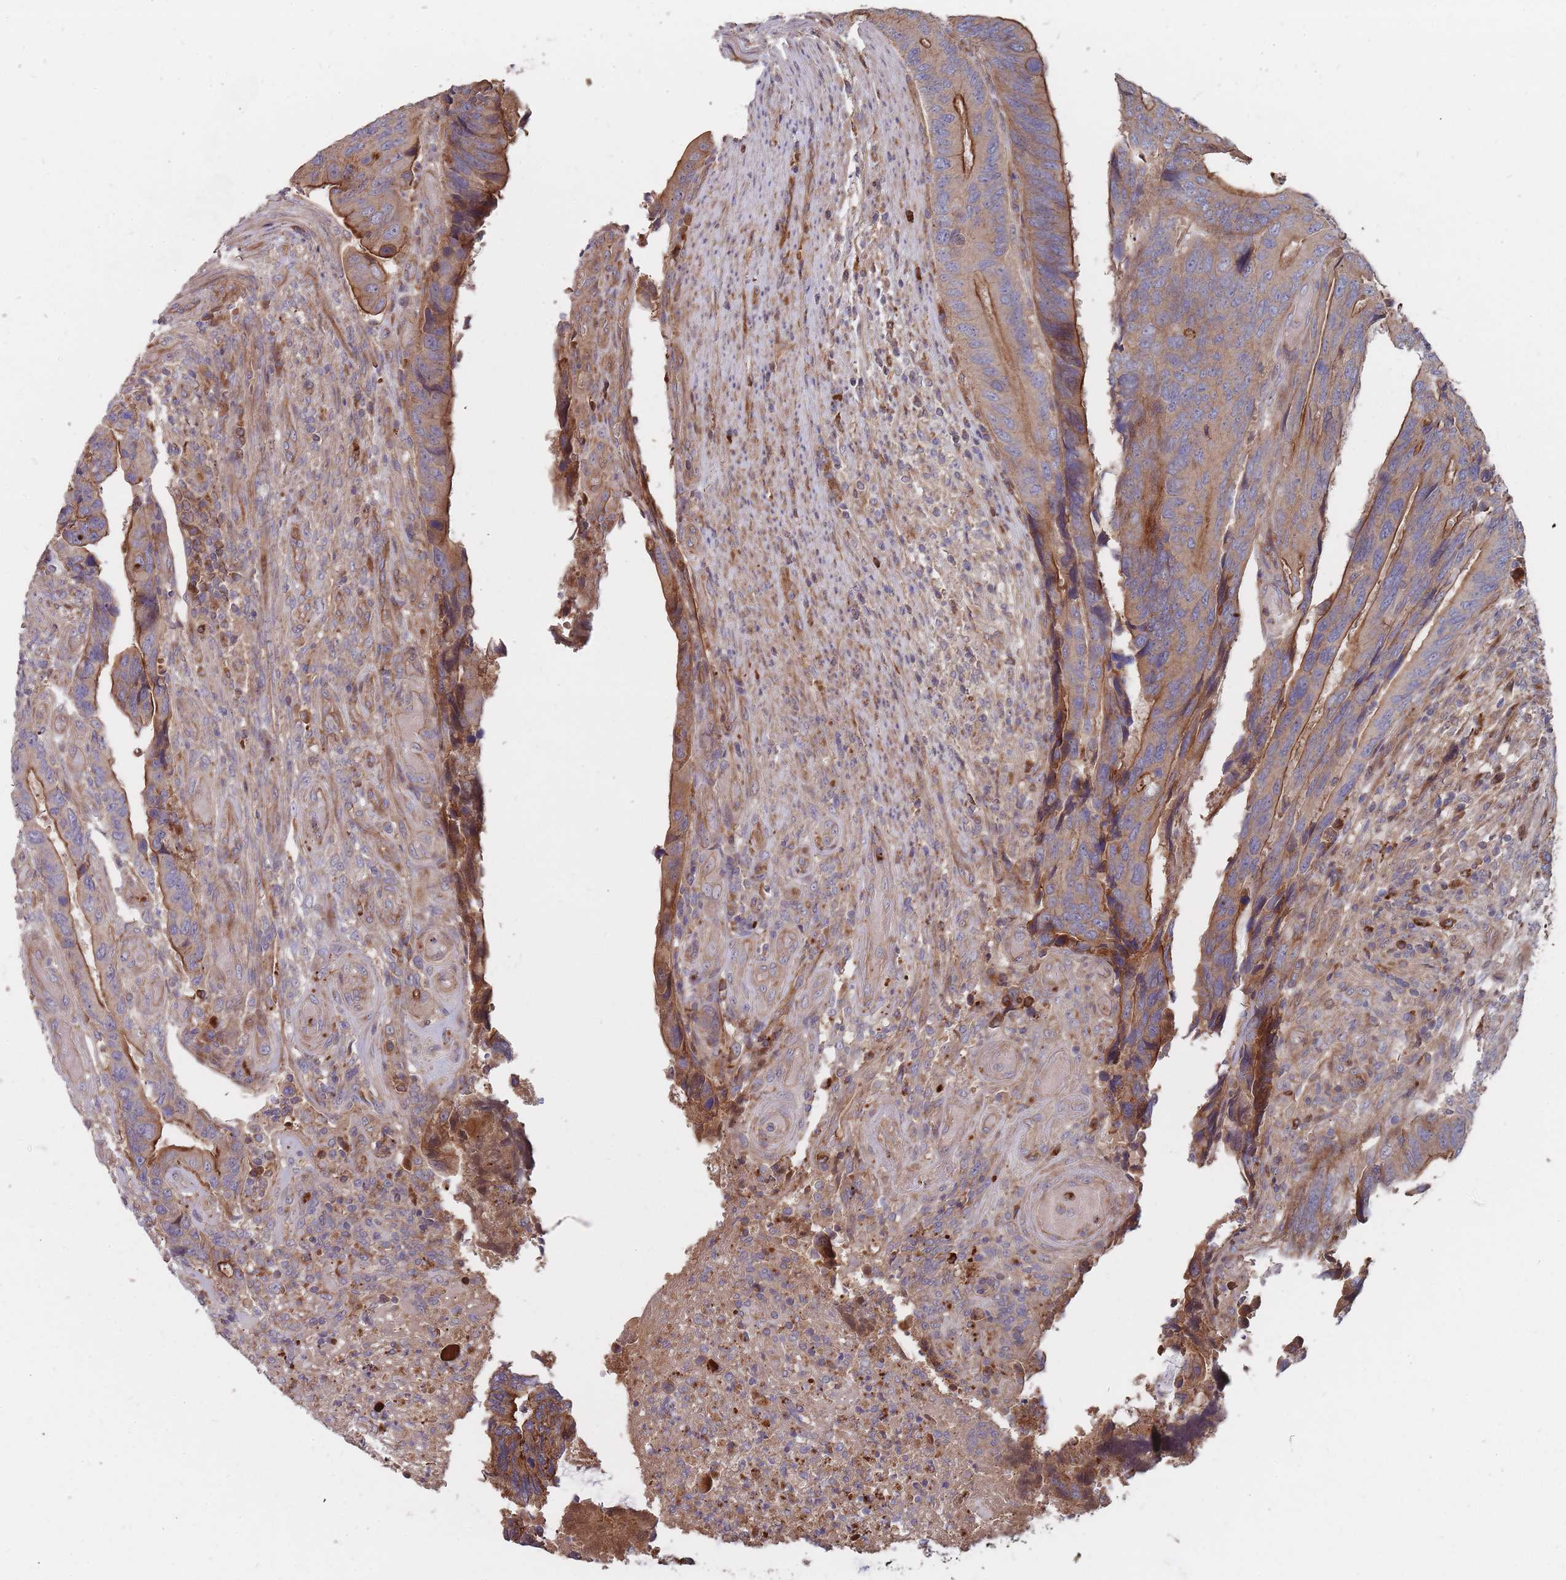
{"staining": {"intensity": "moderate", "quantity": ">75%", "location": "cytoplasmic/membranous"}, "tissue": "colorectal cancer", "cell_type": "Tumor cells", "image_type": "cancer", "snomed": [{"axis": "morphology", "description": "Adenocarcinoma, NOS"}, {"axis": "topography", "description": "Colon"}], "caption": "Immunohistochemistry (IHC) photomicrograph of colorectal adenocarcinoma stained for a protein (brown), which displays medium levels of moderate cytoplasmic/membranous staining in about >75% of tumor cells.", "gene": "THSD7B", "patient": {"sex": "male", "age": 87}}